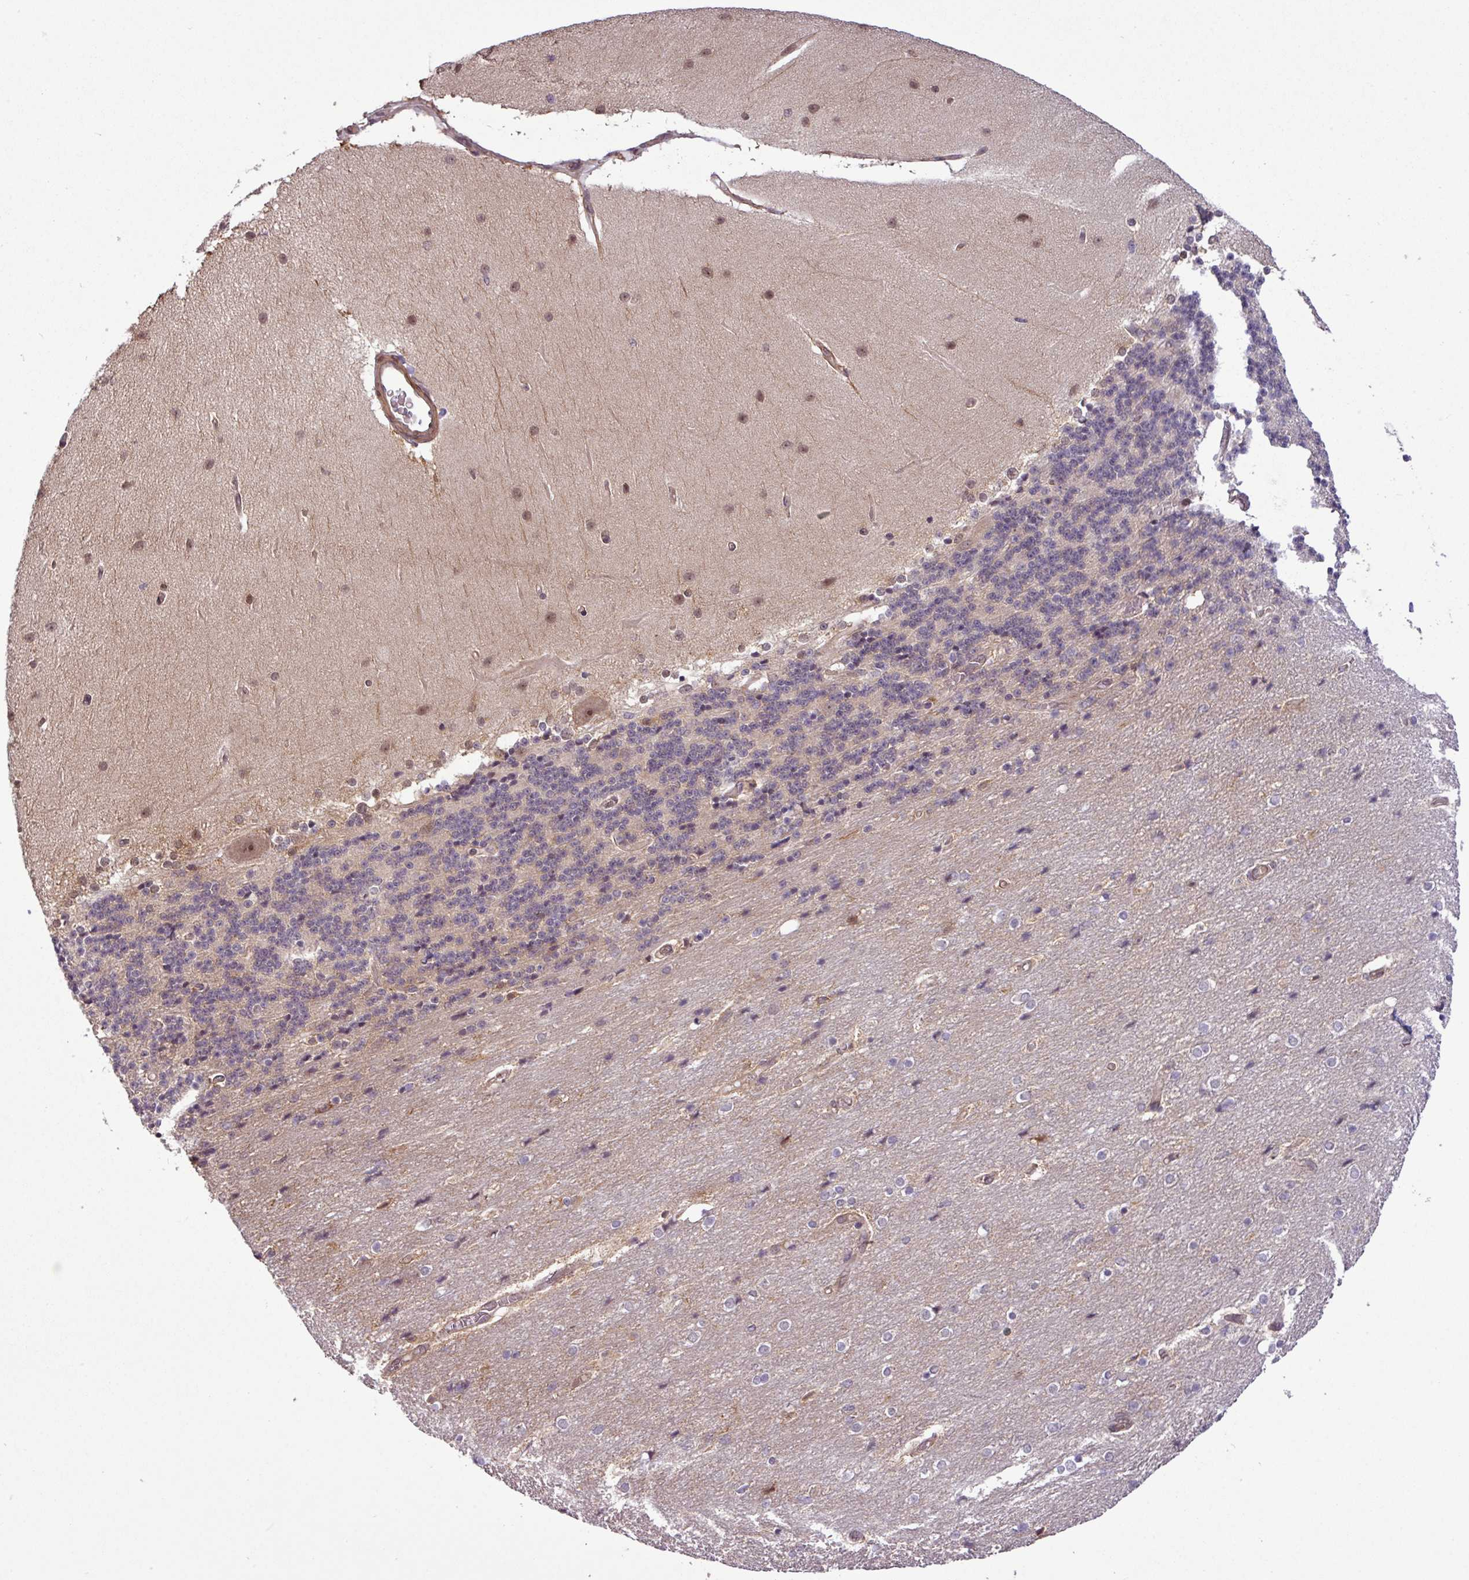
{"staining": {"intensity": "weak", "quantity": "25%-75%", "location": "cytoplasmic/membranous"}, "tissue": "cerebellum", "cell_type": "Cells in granular layer", "image_type": "normal", "snomed": [{"axis": "morphology", "description": "Normal tissue, NOS"}, {"axis": "topography", "description": "Cerebellum"}], "caption": "An image showing weak cytoplasmic/membranous positivity in approximately 25%-75% of cells in granular layer in normal cerebellum, as visualized by brown immunohistochemical staining.", "gene": "C7orf50", "patient": {"sex": "female", "age": 54}}